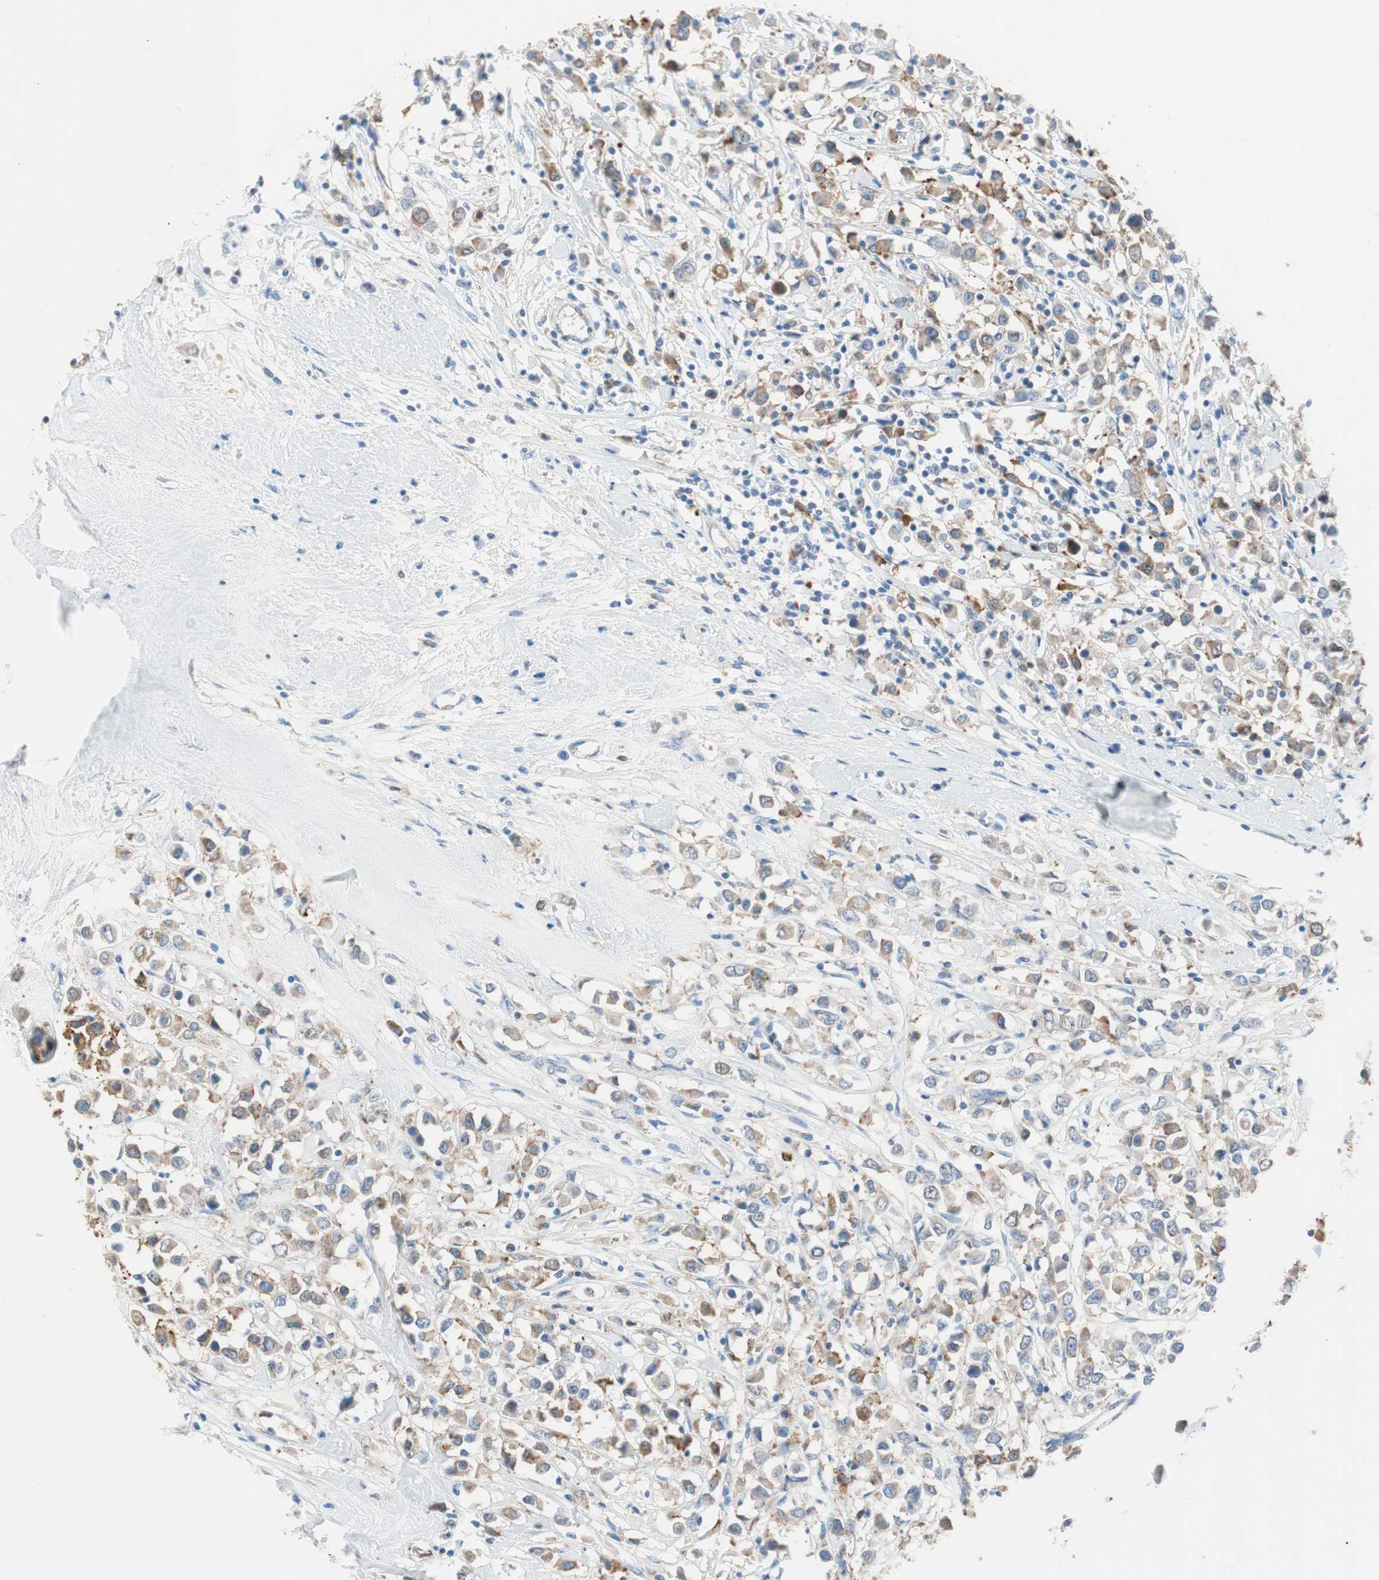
{"staining": {"intensity": "moderate", "quantity": ">75%", "location": "cytoplasmic/membranous"}, "tissue": "breast cancer", "cell_type": "Tumor cells", "image_type": "cancer", "snomed": [{"axis": "morphology", "description": "Duct carcinoma"}, {"axis": "topography", "description": "Breast"}], "caption": "Tumor cells demonstrate medium levels of moderate cytoplasmic/membranous expression in approximately >75% of cells in breast cancer. (DAB IHC with brightfield microscopy, high magnification).", "gene": "GLUL", "patient": {"sex": "female", "age": 61}}